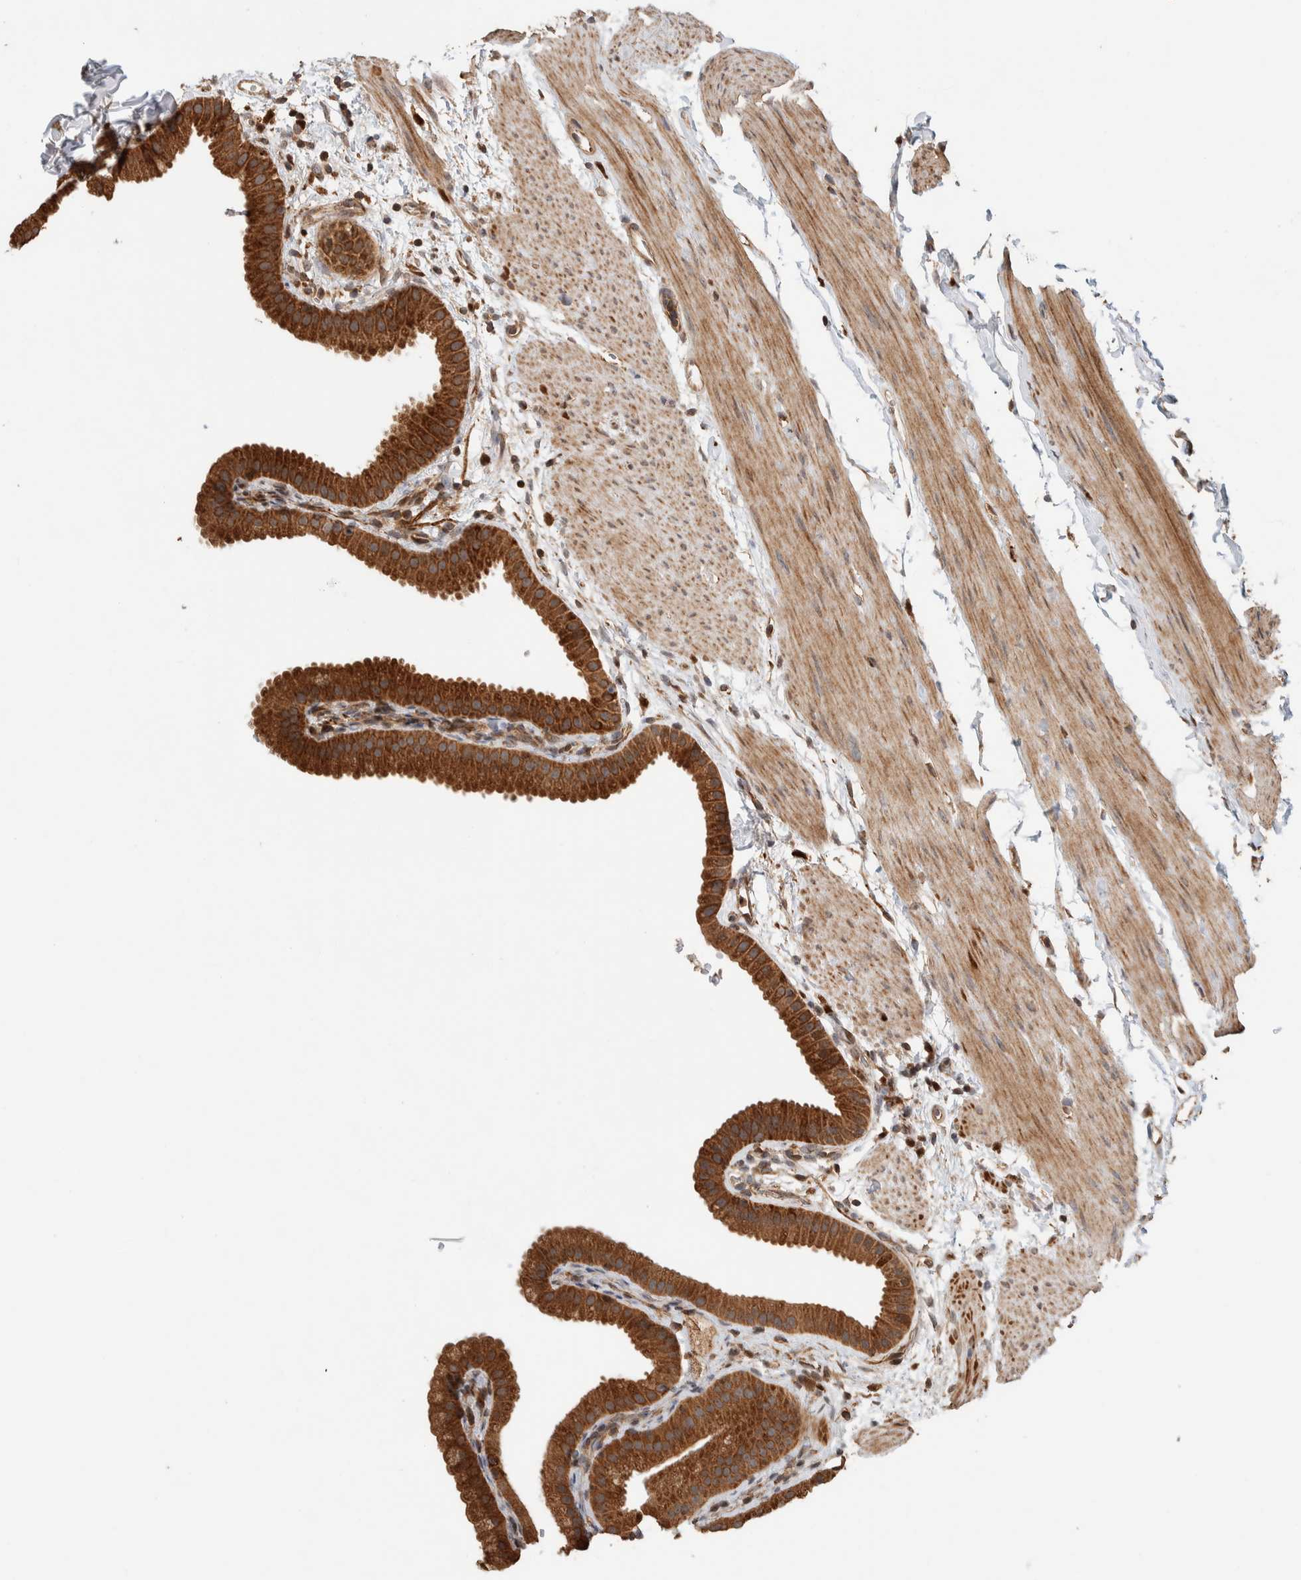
{"staining": {"intensity": "strong", "quantity": ">75%", "location": "cytoplasmic/membranous"}, "tissue": "gallbladder", "cell_type": "Glandular cells", "image_type": "normal", "snomed": [{"axis": "morphology", "description": "Normal tissue, NOS"}, {"axis": "topography", "description": "Gallbladder"}], "caption": "Glandular cells reveal strong cytoplasmic/membranous staining in about >75% of cells in unremarkable gallbladder.", "gene": "VPS53", "patient": {"sex": "female", "age": 64}}